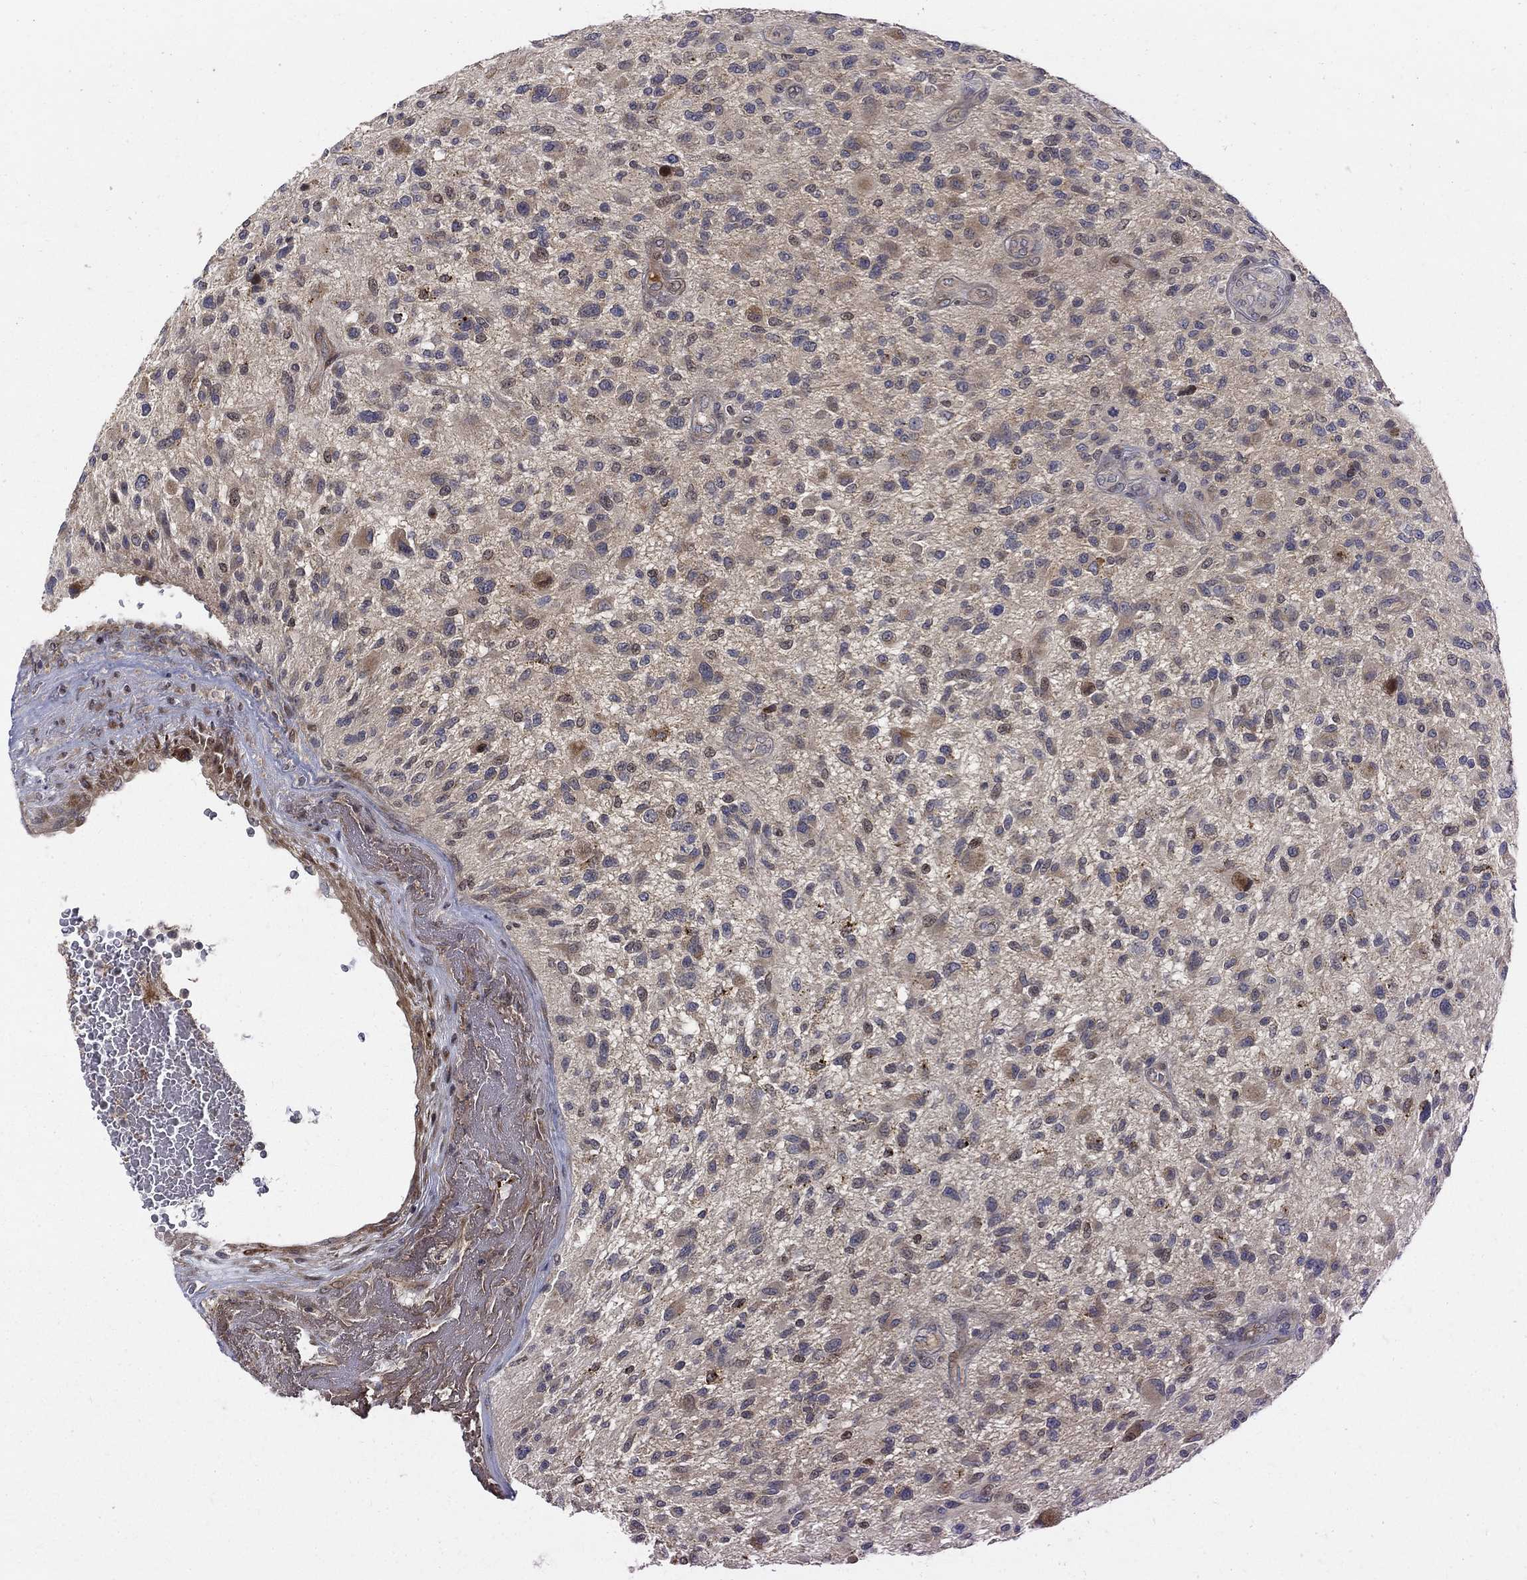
{"staining": {"intensity": "negative", "quantity": "none", "location": "none"}, "tissue": "glioma", "cell_type": "Tumor cells", "image_type": "cancer", "snomed": [{"axis": "morphology", "description": "Glioma, malignant, High grade"}, {"axis": "topography", "description": "Brain"}], "caption": "Immunohistochemistry (IHC) of glioma demonstrates no staining in tumor cells.", "gene": "WDR19", "patient": {"sex": "male", "age": 47}}